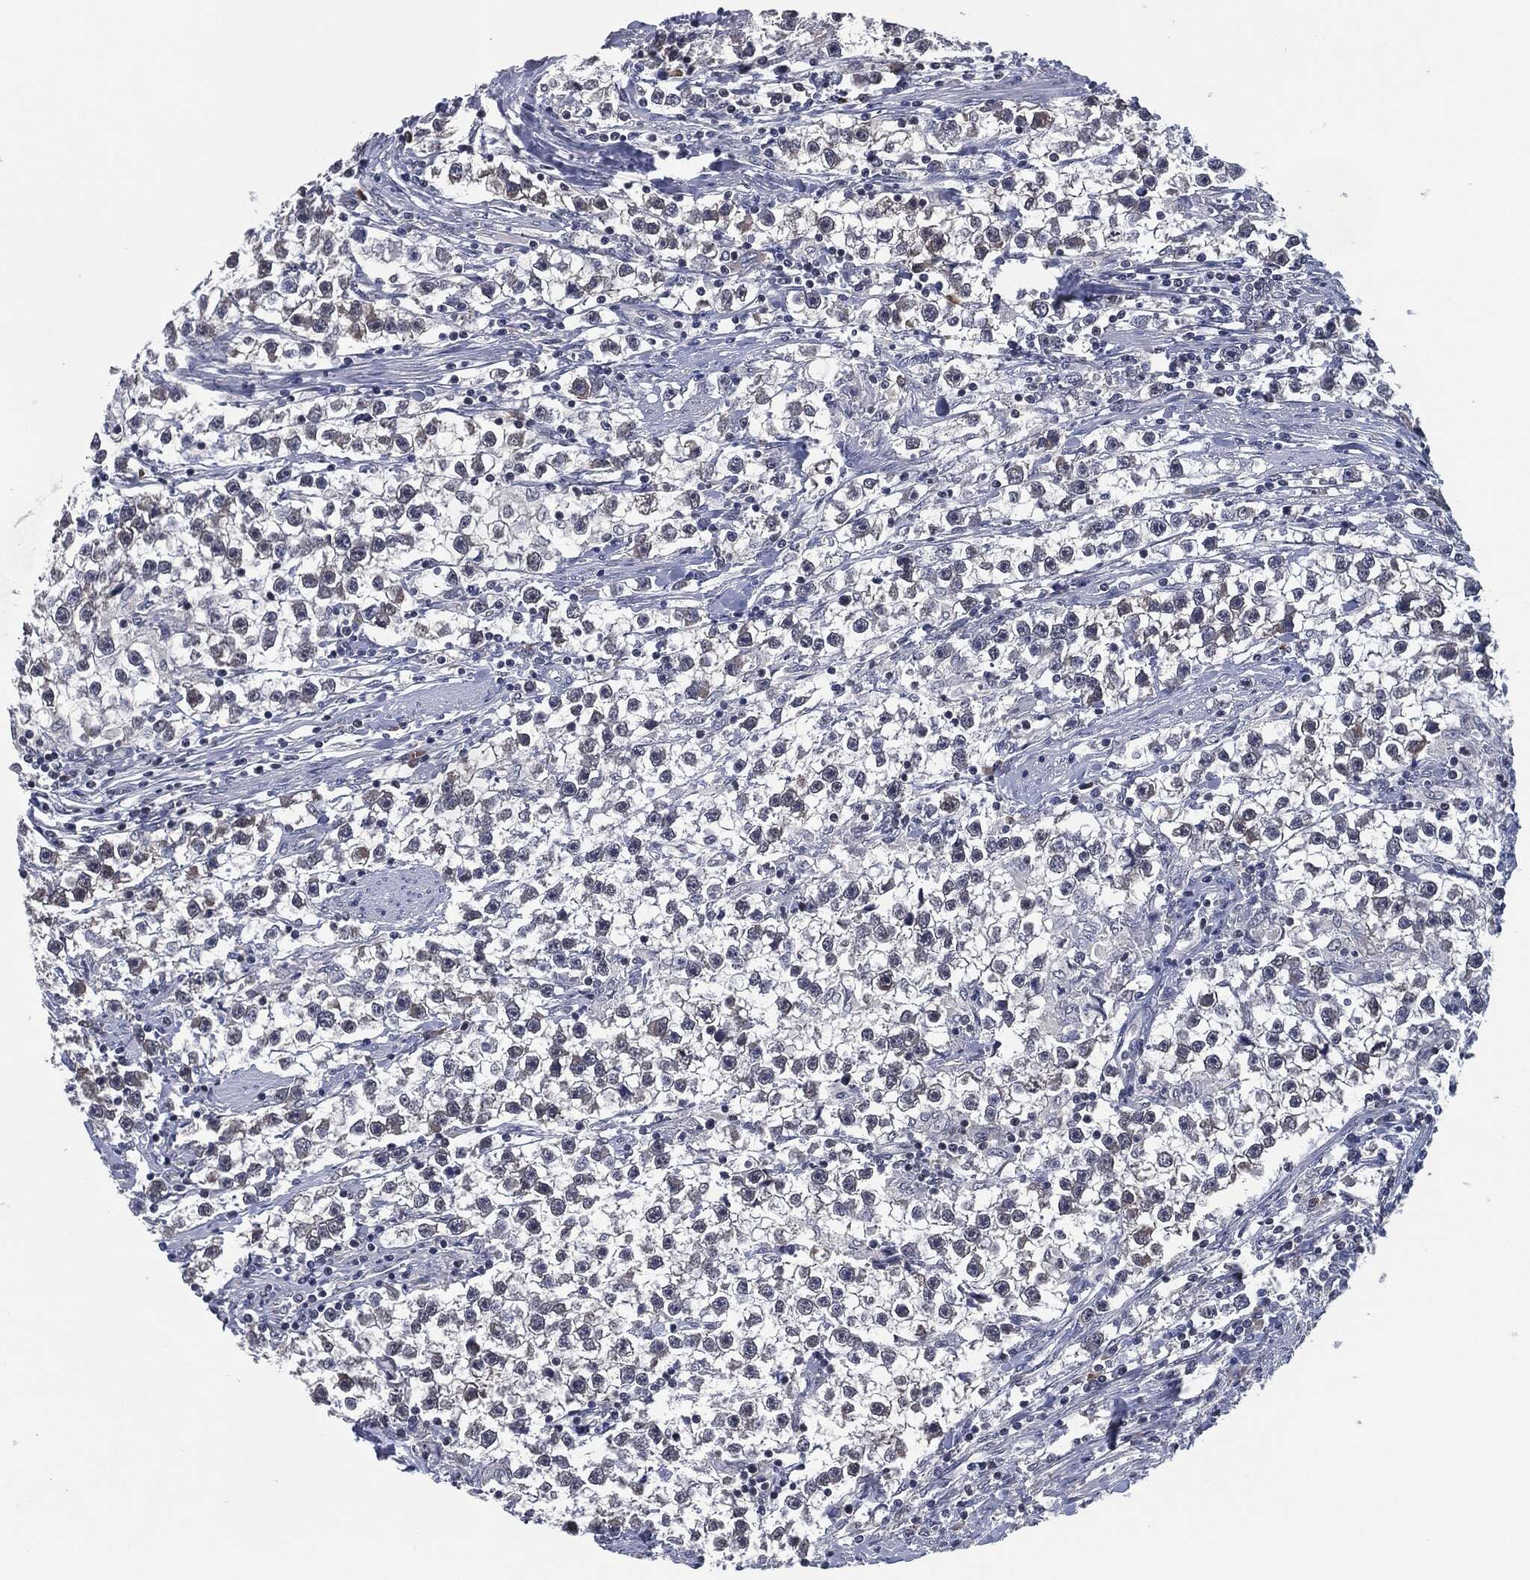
{"staining": {"intensity": "negative", "quantity": "none", "location": "none"}, "tissue": "testis cancer", "cell_type": "Tumor cells", "image_type": "cancer", "snomed": [{"axis": "morphology", "description": "Seminoma, NOS"}, {"axis": "topography", "description": "Testis"}], "caption": "High power microscopy micrograph of an immunohistochemistry (IHC) image of testis cancer (seminoma), revealing no significant expression in tumor cells.", "gene": "IL2RG", "patient": {"sex": "male", "age": 59}}